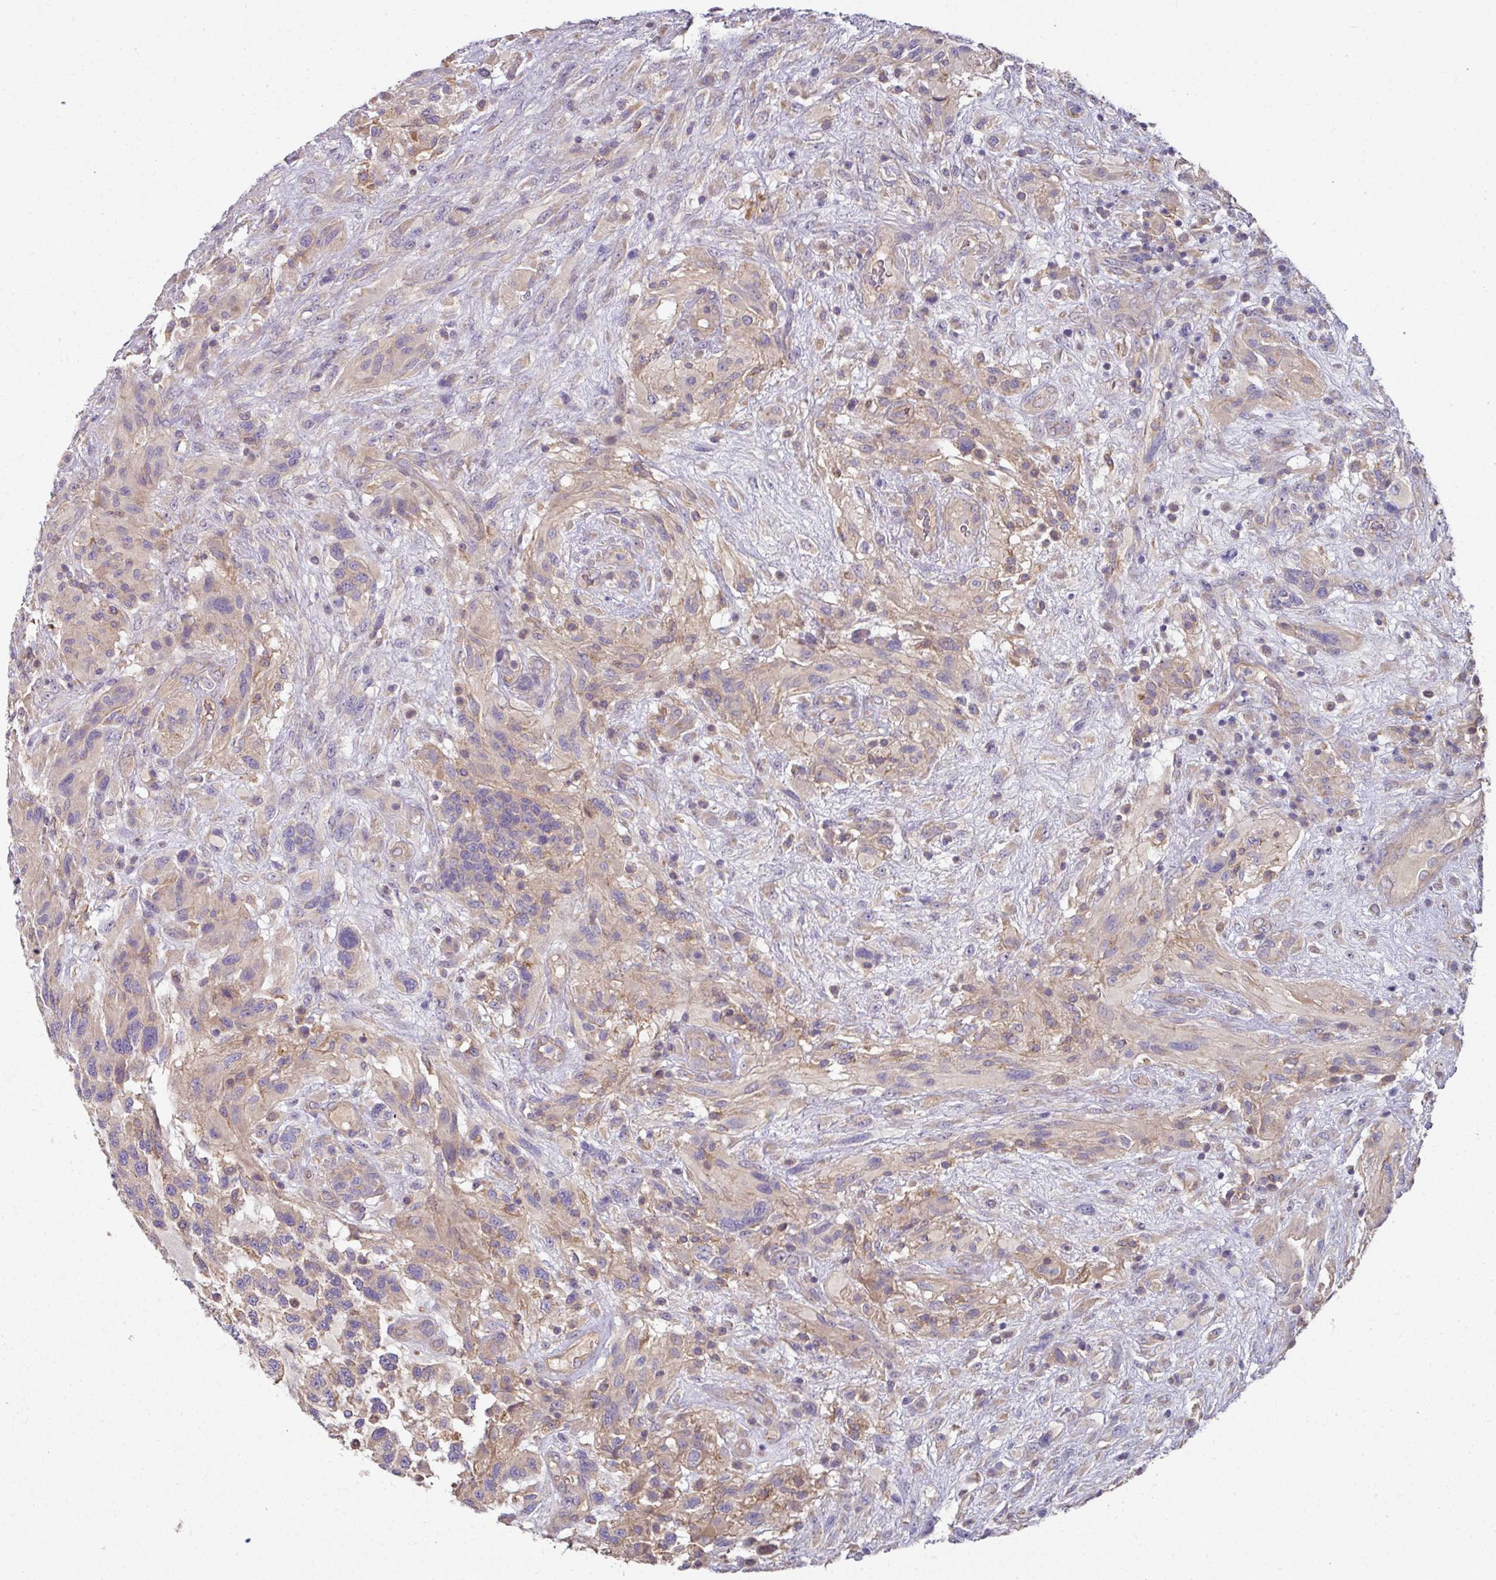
{"staining": {"intensity": "weak", "quantity": "<25%", "location": "cytoplasmic/membranous"}, "tissue": "glioma", "cell_type": "Tumor cells", "image_type": "cancer", "snomed": [{"axis": "morphology", "description": "Glioma, malignant, High grade"}, {"axis": "topography", "description": "Brain"}], "caption": "This micrograph is of malignant glioma (high-grade) stained with immunohistochemistry (IHC) to label a protein in brown with the nuclei are counter-stained blue. There is no positivity in tumor cells.", "gene": "C4orf48", "patient": {"sex": "male", "age": 61}}